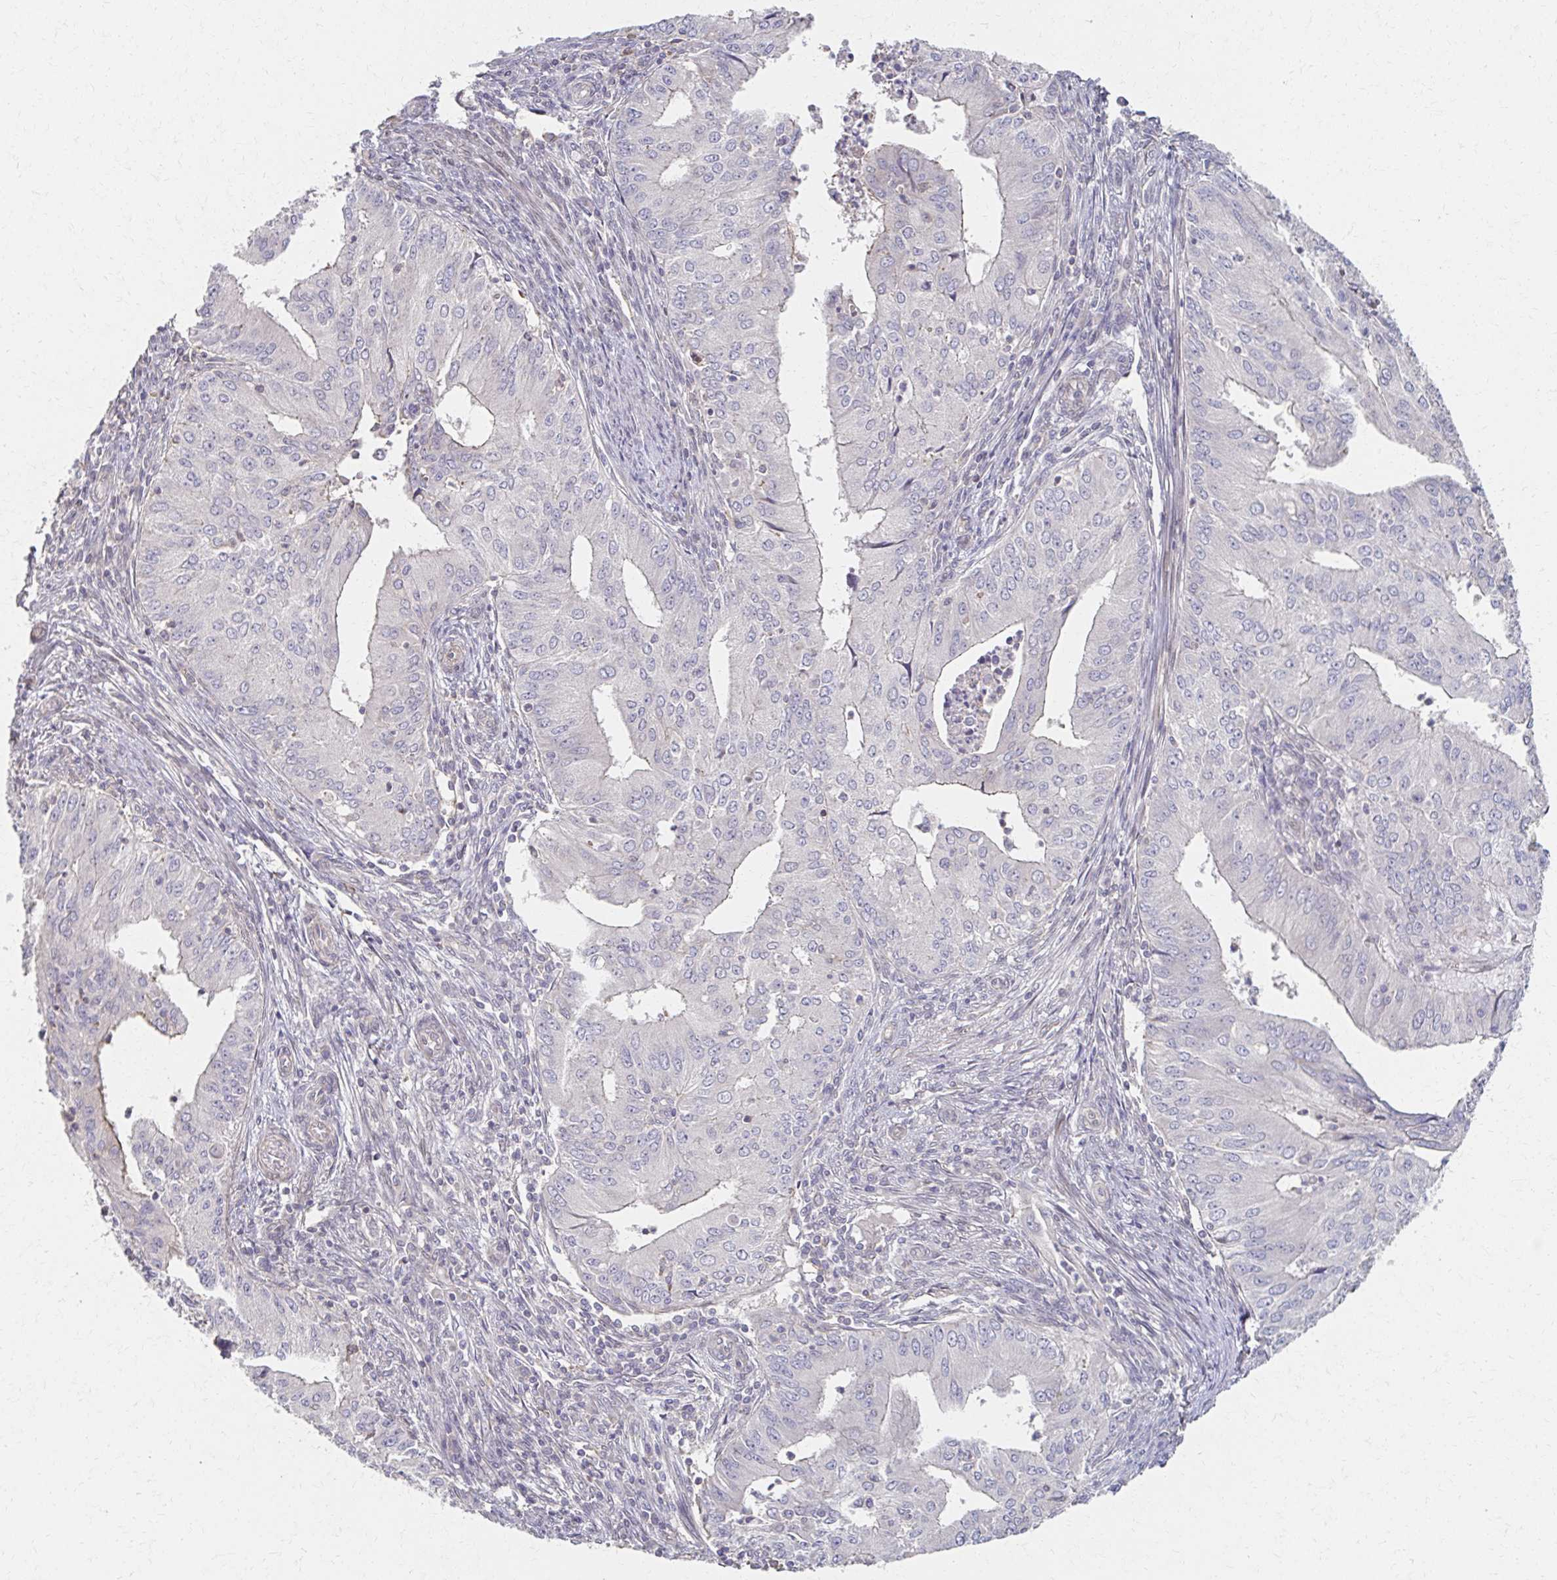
{"staining": {"intensity": "negative", "quantity": "none", "location": "none"}, "tissue": "endometrial cancer", "cell_type": "Tumor cells", "image_type": "cancer", "snomed": [{"axis": "morphology", "description": "Adenocarcinoma, NOS"}, {"axis": "topography", "description": "Endometrium"}], "caption": "DAB (3,3'-diaminobenzidine) immunohistochemical staining of human adenocarcinoma (endometrial) shows no significant positivity in tumor cells.", "gene": "EOLA2", "patient": {"sex": "female", "age": 50}}